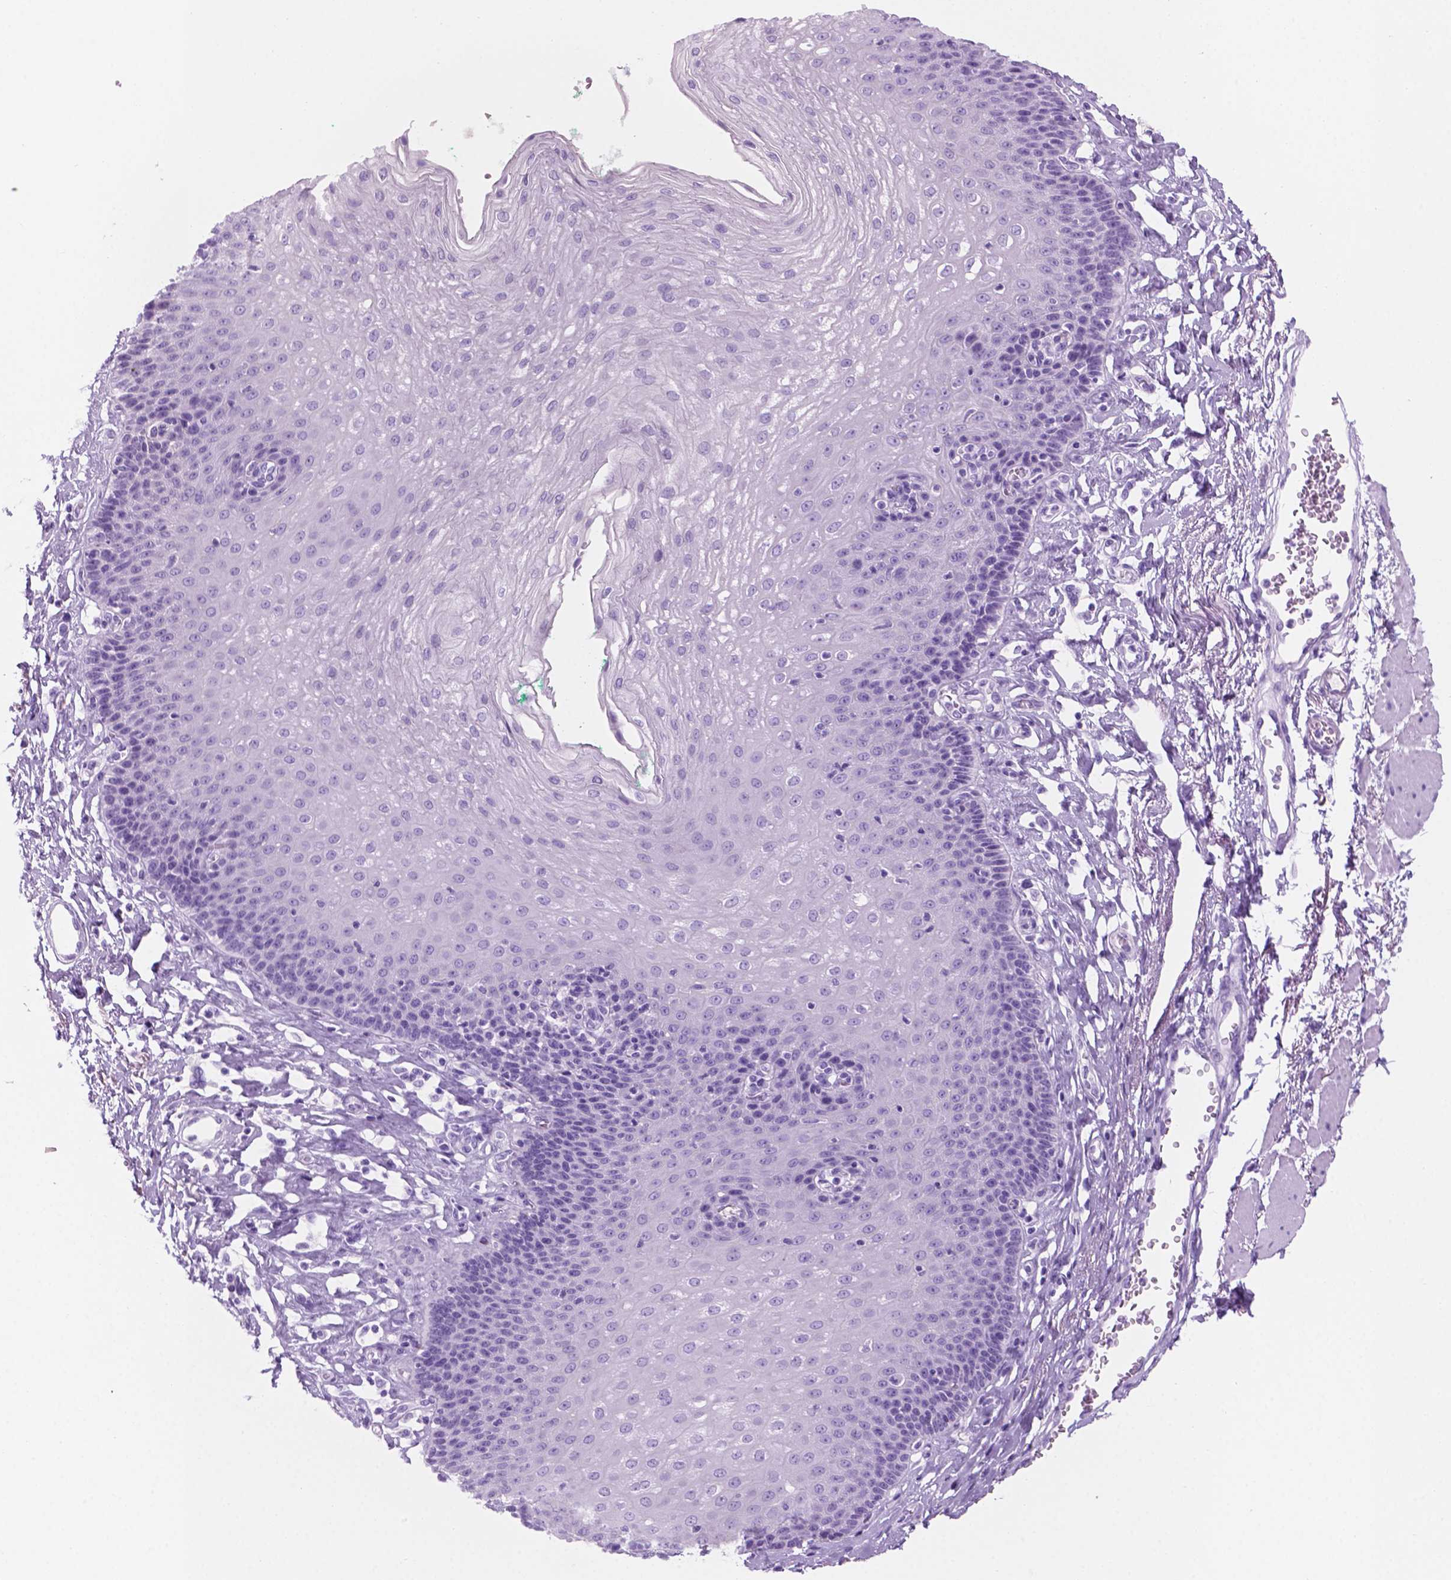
{"staining": {"intensity": "moderate", "quantity": "<25%", "location": "cytoplasmic/membranous"}, "tissue": "esophagus", "cell_type": "Squamous epithelial cells", "image_type": "normal", "snomed": [{"axis": "morphology", "description": "Normal tissue, NOS"}, {"axis": "topography", "description": "Esophagus"}], "caption": "Immunohistochemistry (DAB (3,3'-diaminobenzidine)) staining of benign human esophagus demonstrates moderate cytoplasmic/membranous protein expression in about <25% of squamous epithelial cells.", "gene": "SBSN", "patient": {"sex": "female", "age": 81}}